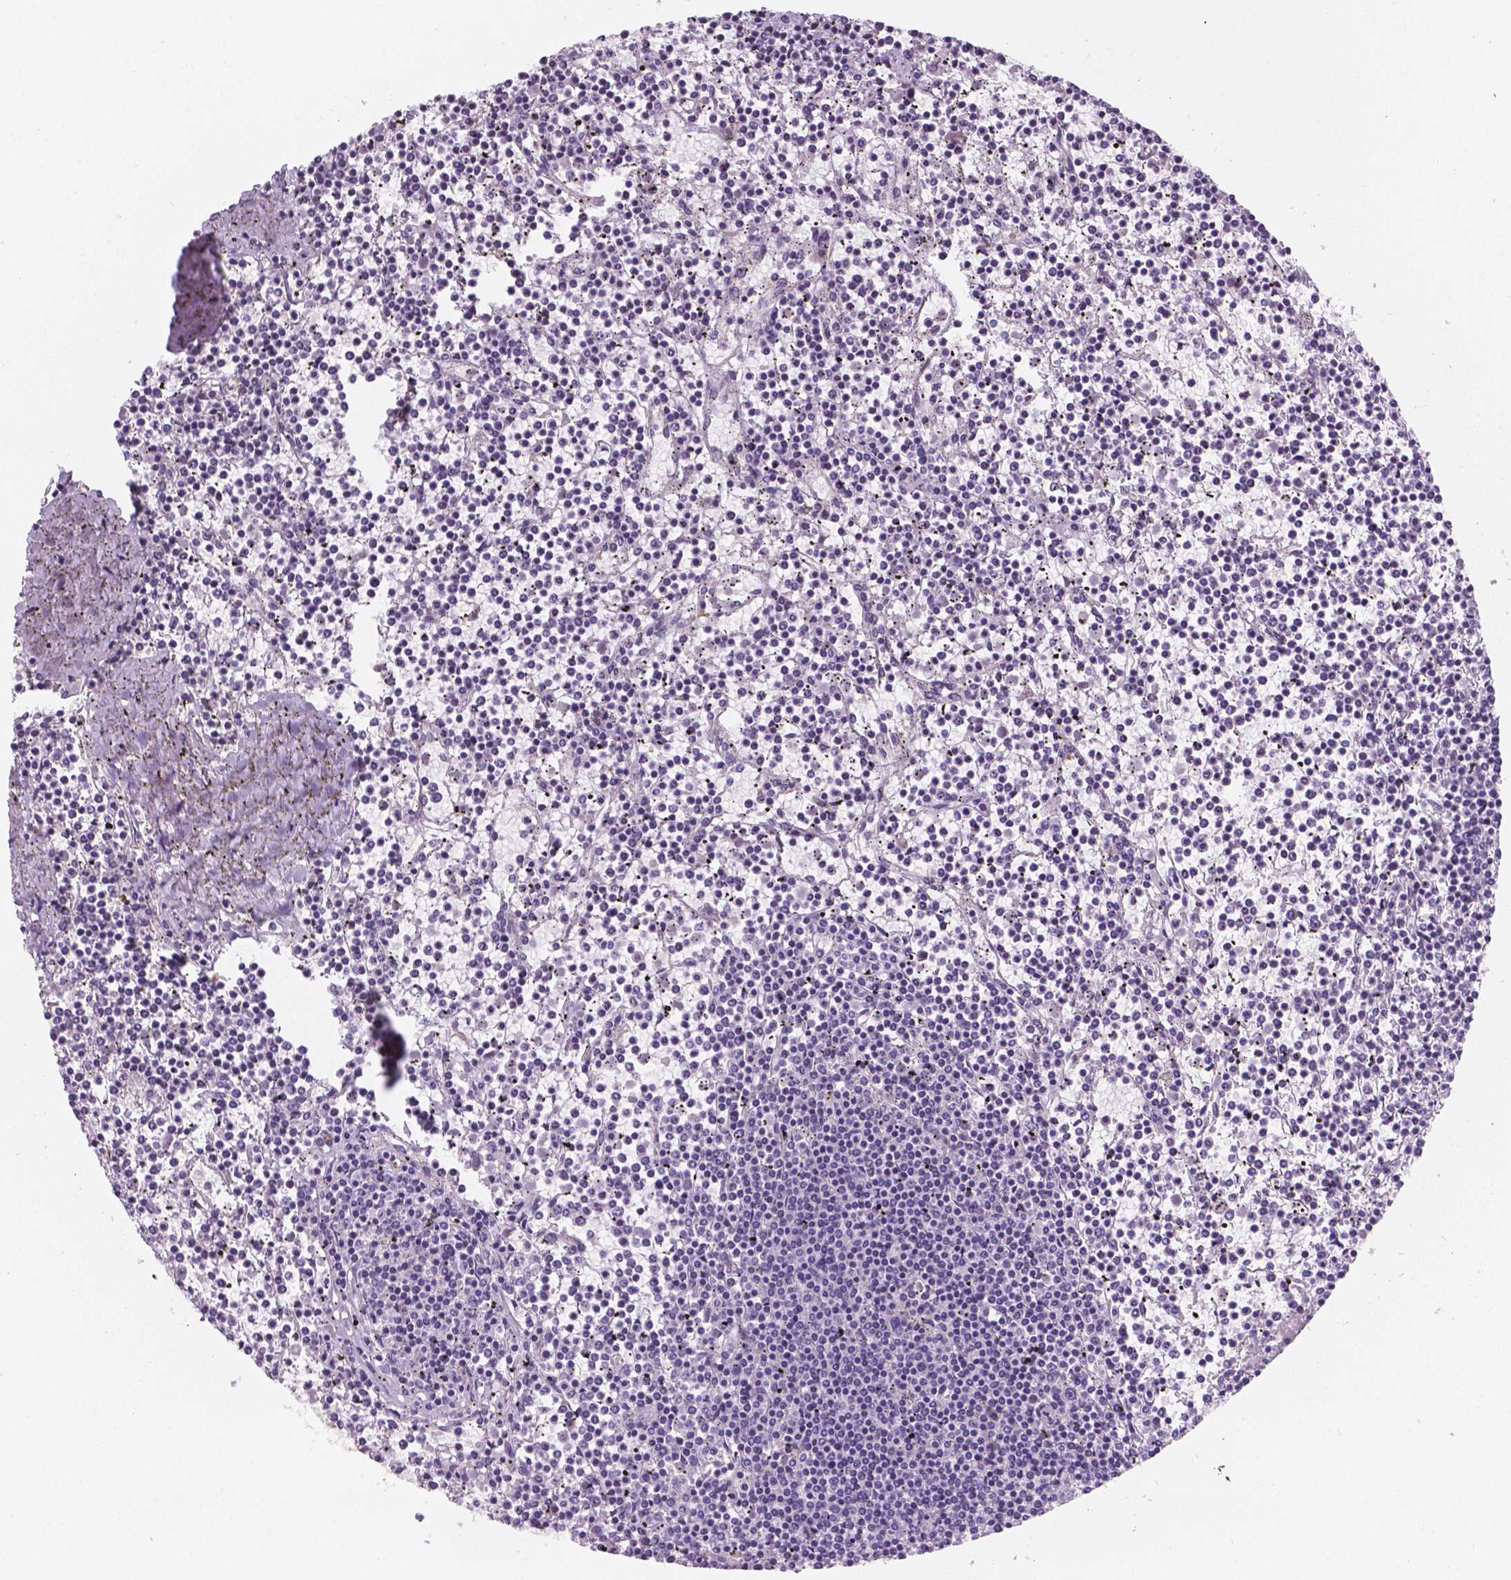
{"staining": {"intensity": "negative", "quantity": "none", "location": "none"}, "tissue": "lymphoma", "cell_type": "Tumor cells", "image_type": "cancer", "snomed": [{"axis": "morphology", "description": "Malignant lymphoma, non-Hodgkin's type, Low grade"}, {"axis": "topography", "description": "Spleen"}], "caption": "This photomicrograph is of lymphoma stained with immunohistochemistry (IHC) to label a protein in brown with the nuclei are counter-stained blue. There is no expression in tumor cells.", "gene": "SBSN", "patient": {"sex": "female", "age": 19}}